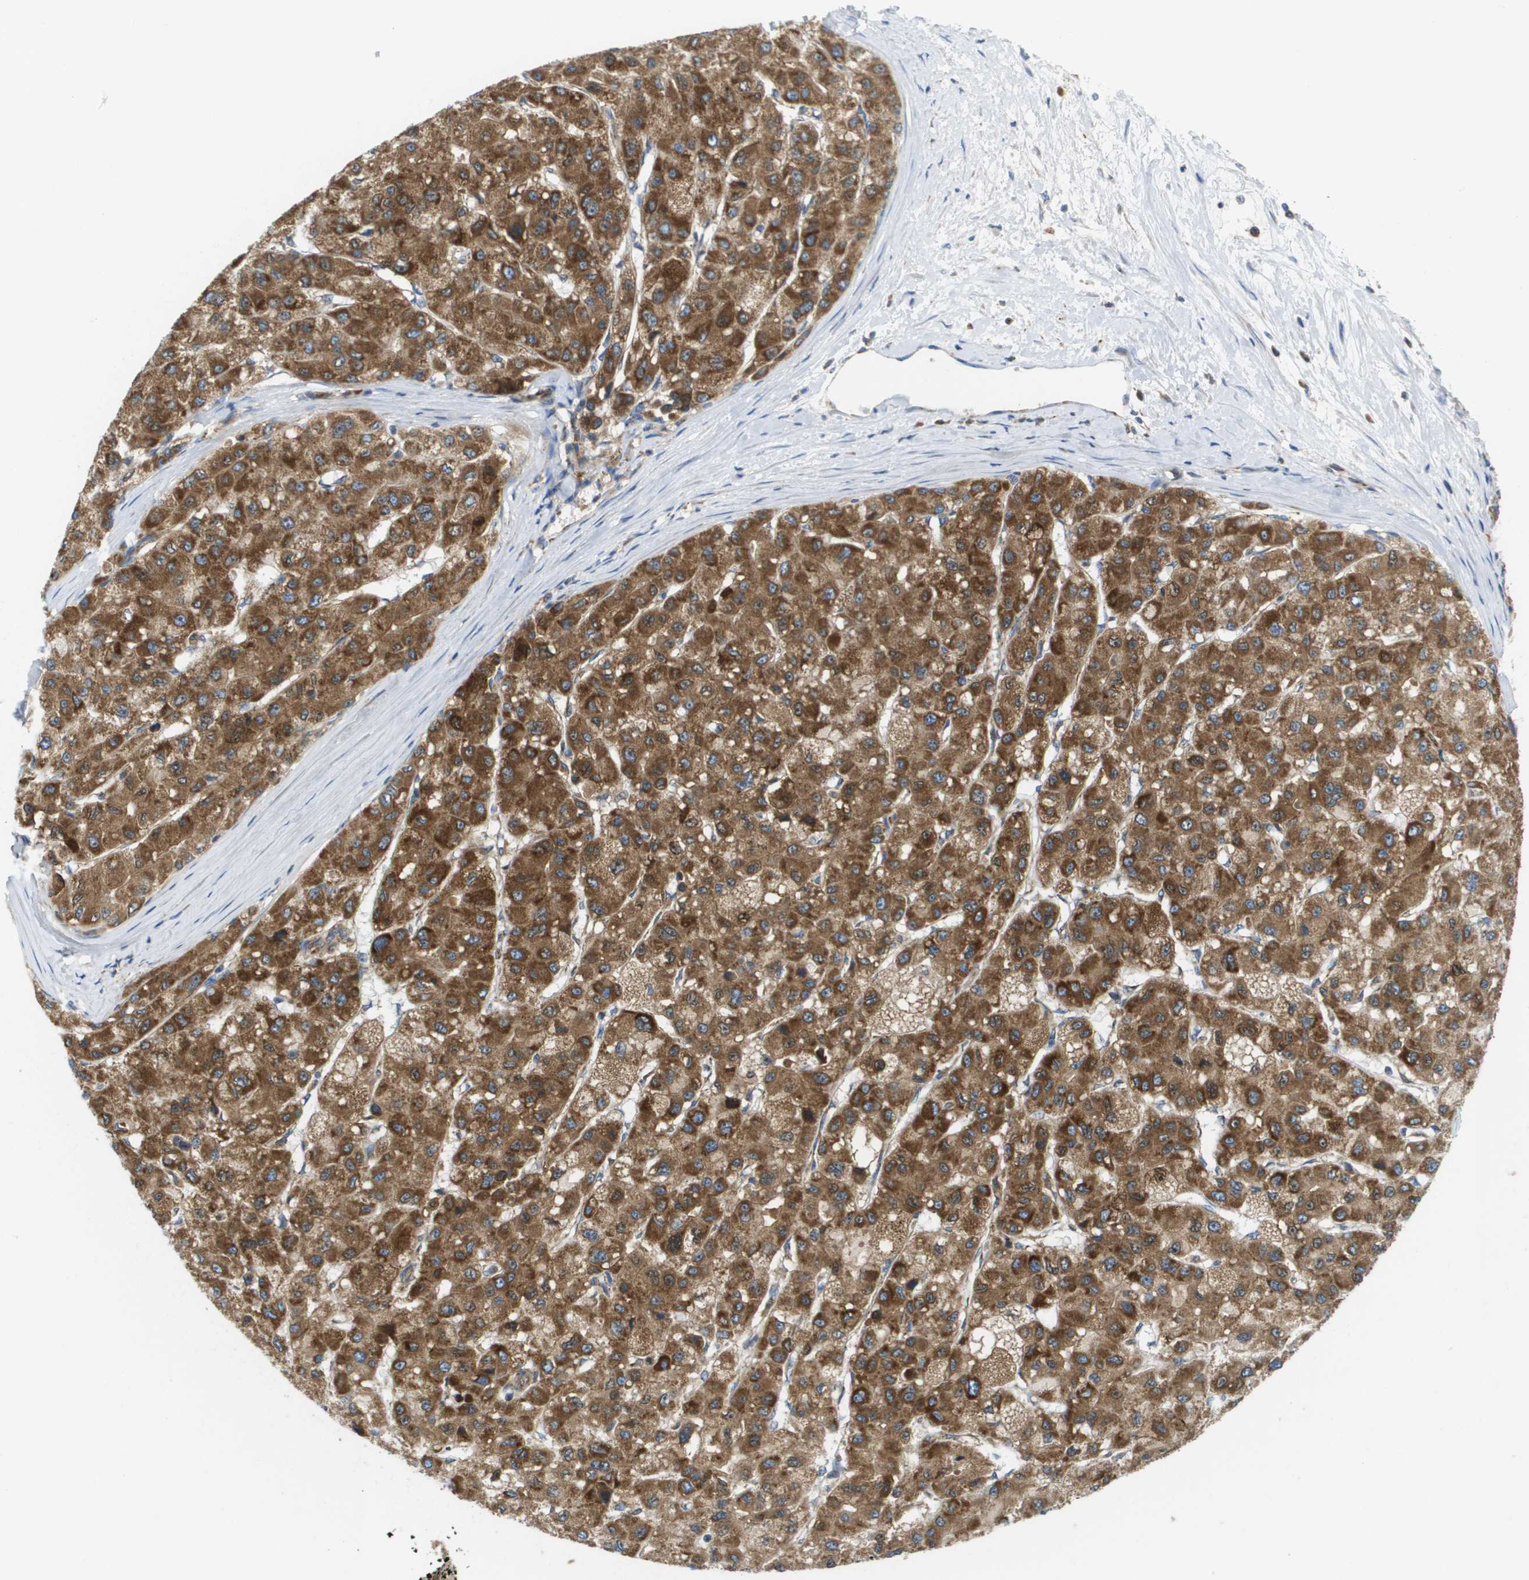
{"staining": {"intensity": "strong", "quantity": ">75%", "location": "cytoplasmic/membranous"}, "tissue": "liver cancer", "cell_type": "Tumor cells", "image_type": "cancer", "snomed": [{"axis": "morphology", "description": "Carcinoma, Hepatocellular, NOS"}, {"axis": "topography", "description": "Liver"}], "caption": "The histopathology image shows a brown stain indicating the presence of a protein in the cytoplasmic/membranous of tumor cells in hepatocellular carcinoma (liver). The protein of interest is stained brown, and the nuclei are stained in blue (DAB (3,3'-diaminobenzidine) IHC with brightfield microscopy, high magnification).", "gene": "FIS1", "patient": {"sex": "male", "age": 80}}